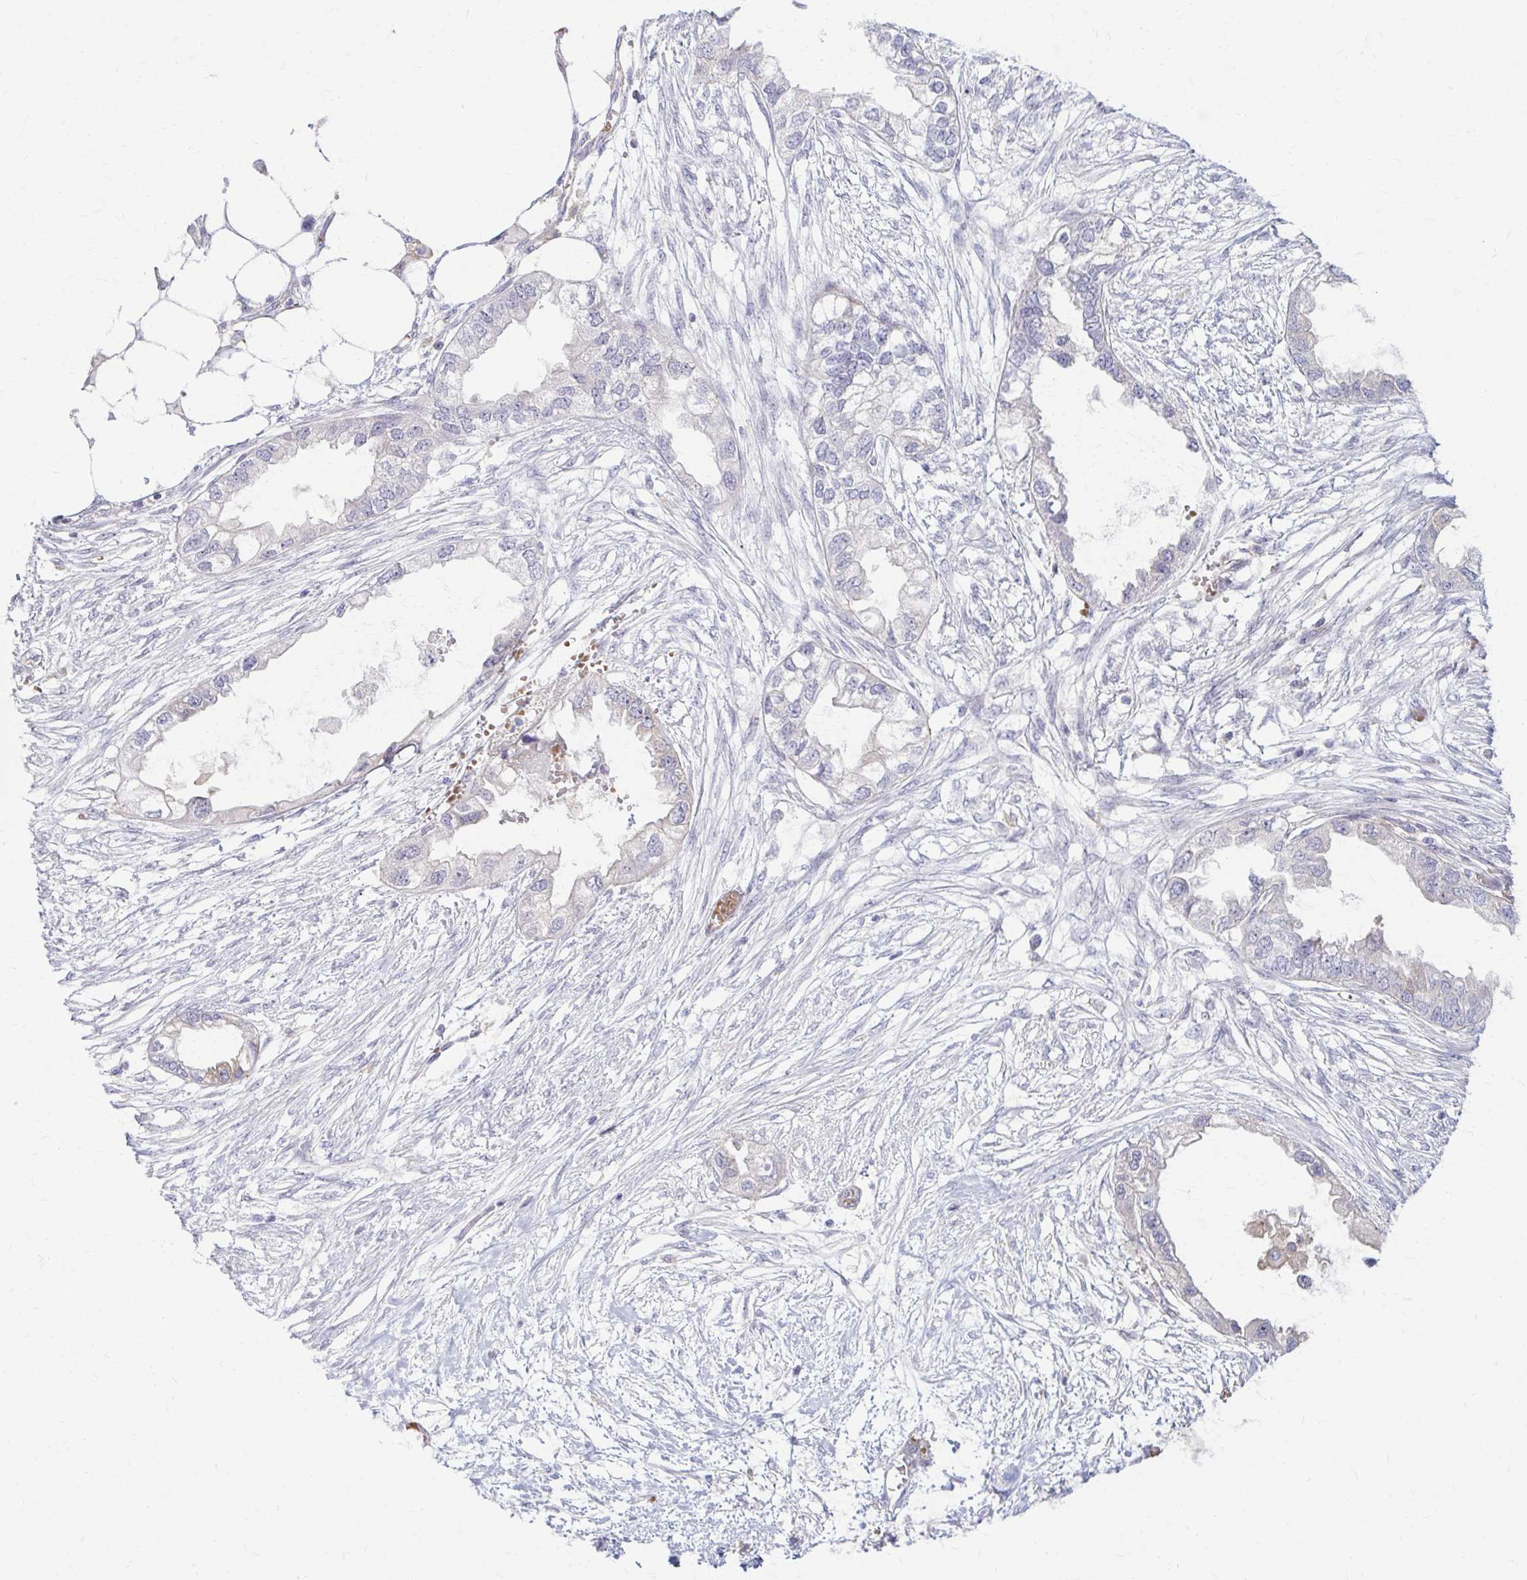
{"staining": {"intensity": "negative", "quantity": "none", "location": "none"}, "tissue": "endometrial cancer", "cell_type": "Tumor cells", "image_type": "cancer", "snomed": [{"axis": "morphology", "description": "Adenocarcinoma, NOS"}, {"axis": "morphology", "description": "Adenocarcinoma, metastatic, NOS"}, {"axis": "topography", "description": "Adipose tissue"}, {"axis": "topography", "description": "Endometrium"}], "caption": "This is an IHC photomicrograph of human adenocarcinoma (endometrial). There is no staining in tumor cells.", "gene": "RHOBTB2", "patient": {"sex": "female", "age": 67}}